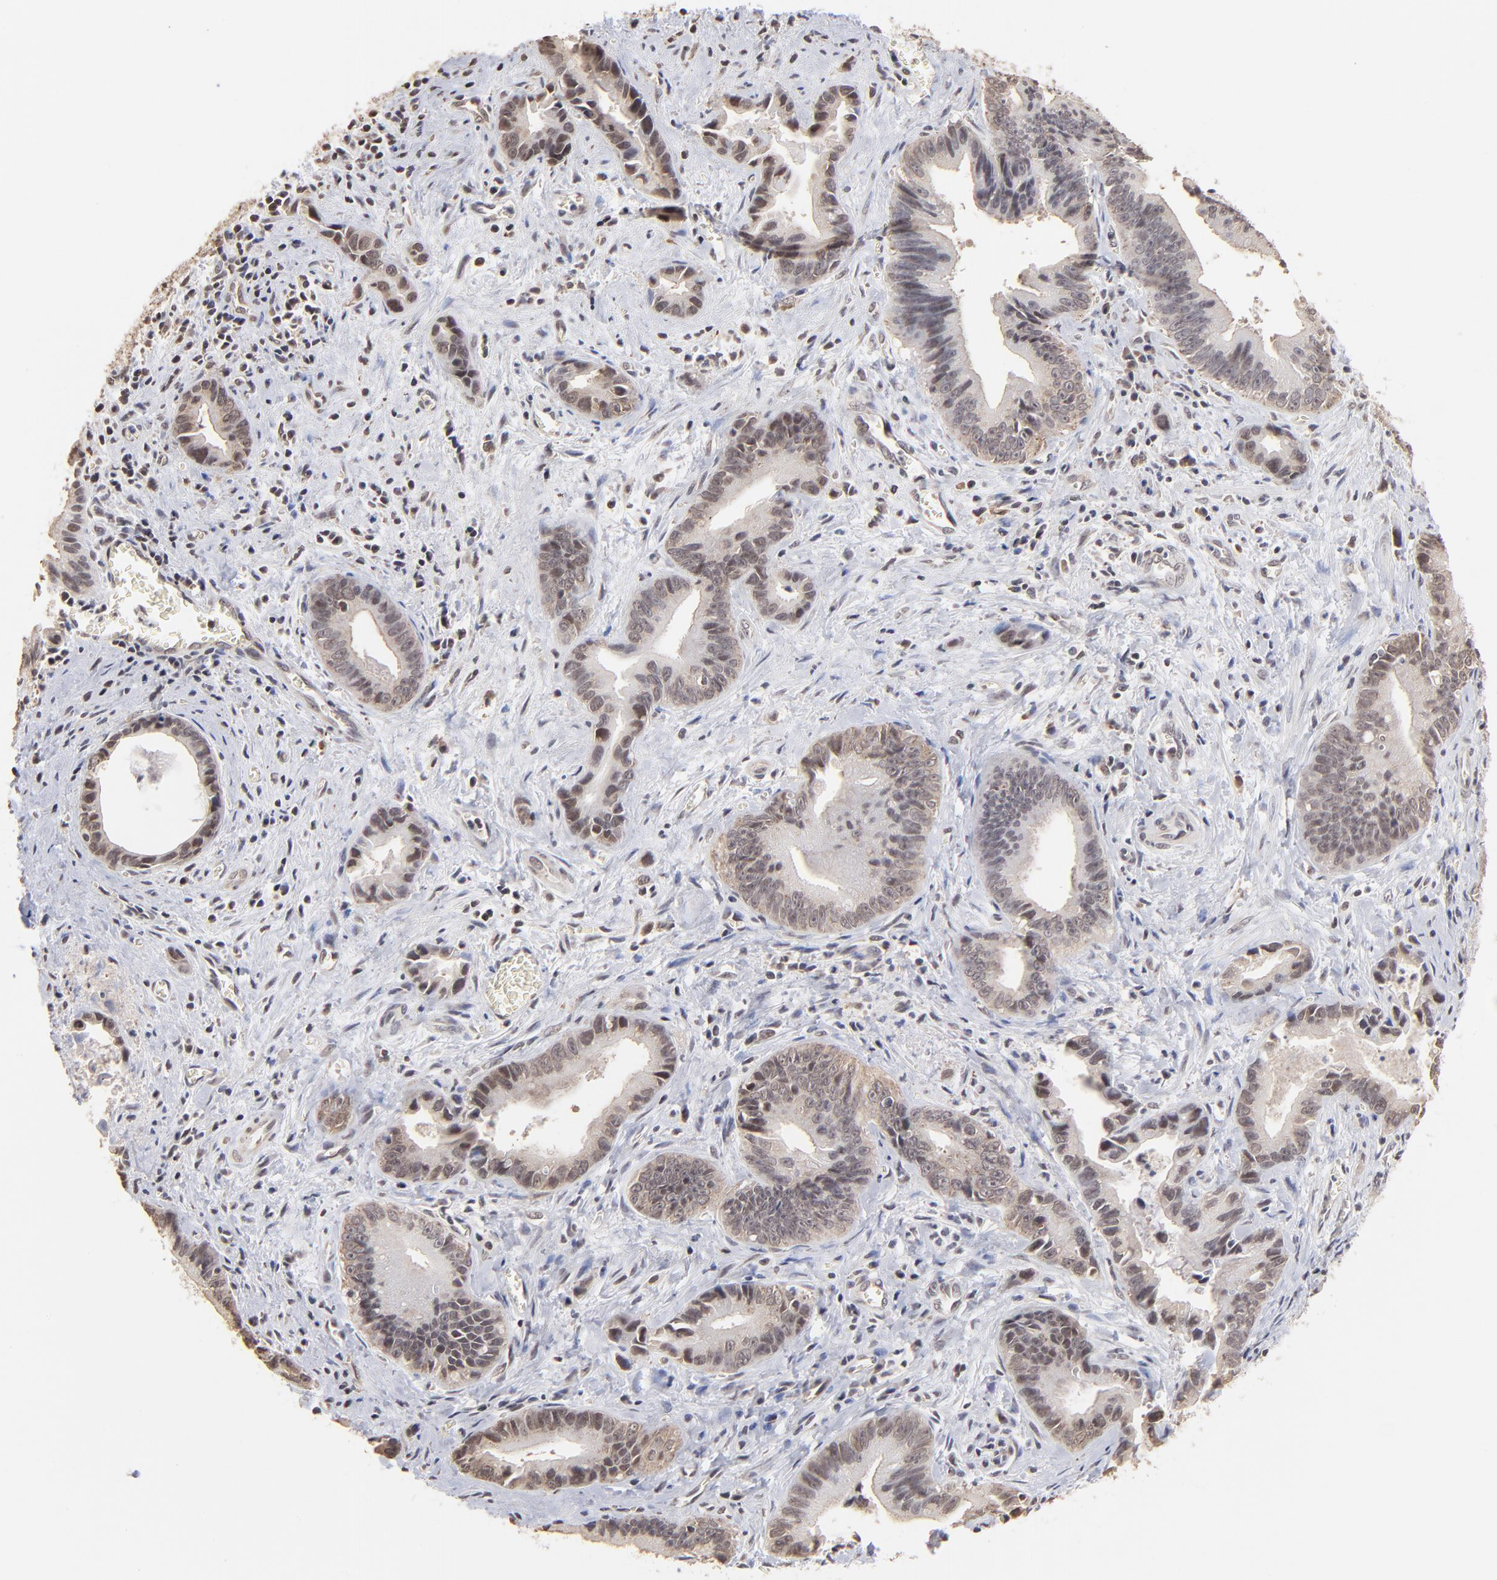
{"staining": {"intensity": "weak", "quantity": "25%-75%", "location": "nuclear"}, "tissue": "liver cancer", "cell_type": "Tumor cells", "image_type": "cancer", "snomed": [{"axis": "morphology", "description": "Cholangiocarcinoma"}, {"axis": "topography", "description": "Liver"}], "caption": "Immunohistochemistry (IHC) of liver cholangiocarcinoma shows low levels of weak nuclear expression in about 25%-75% of tumor cells.", "gene": "BRPF1", "patient": {"sex": "female", "age": 55}}